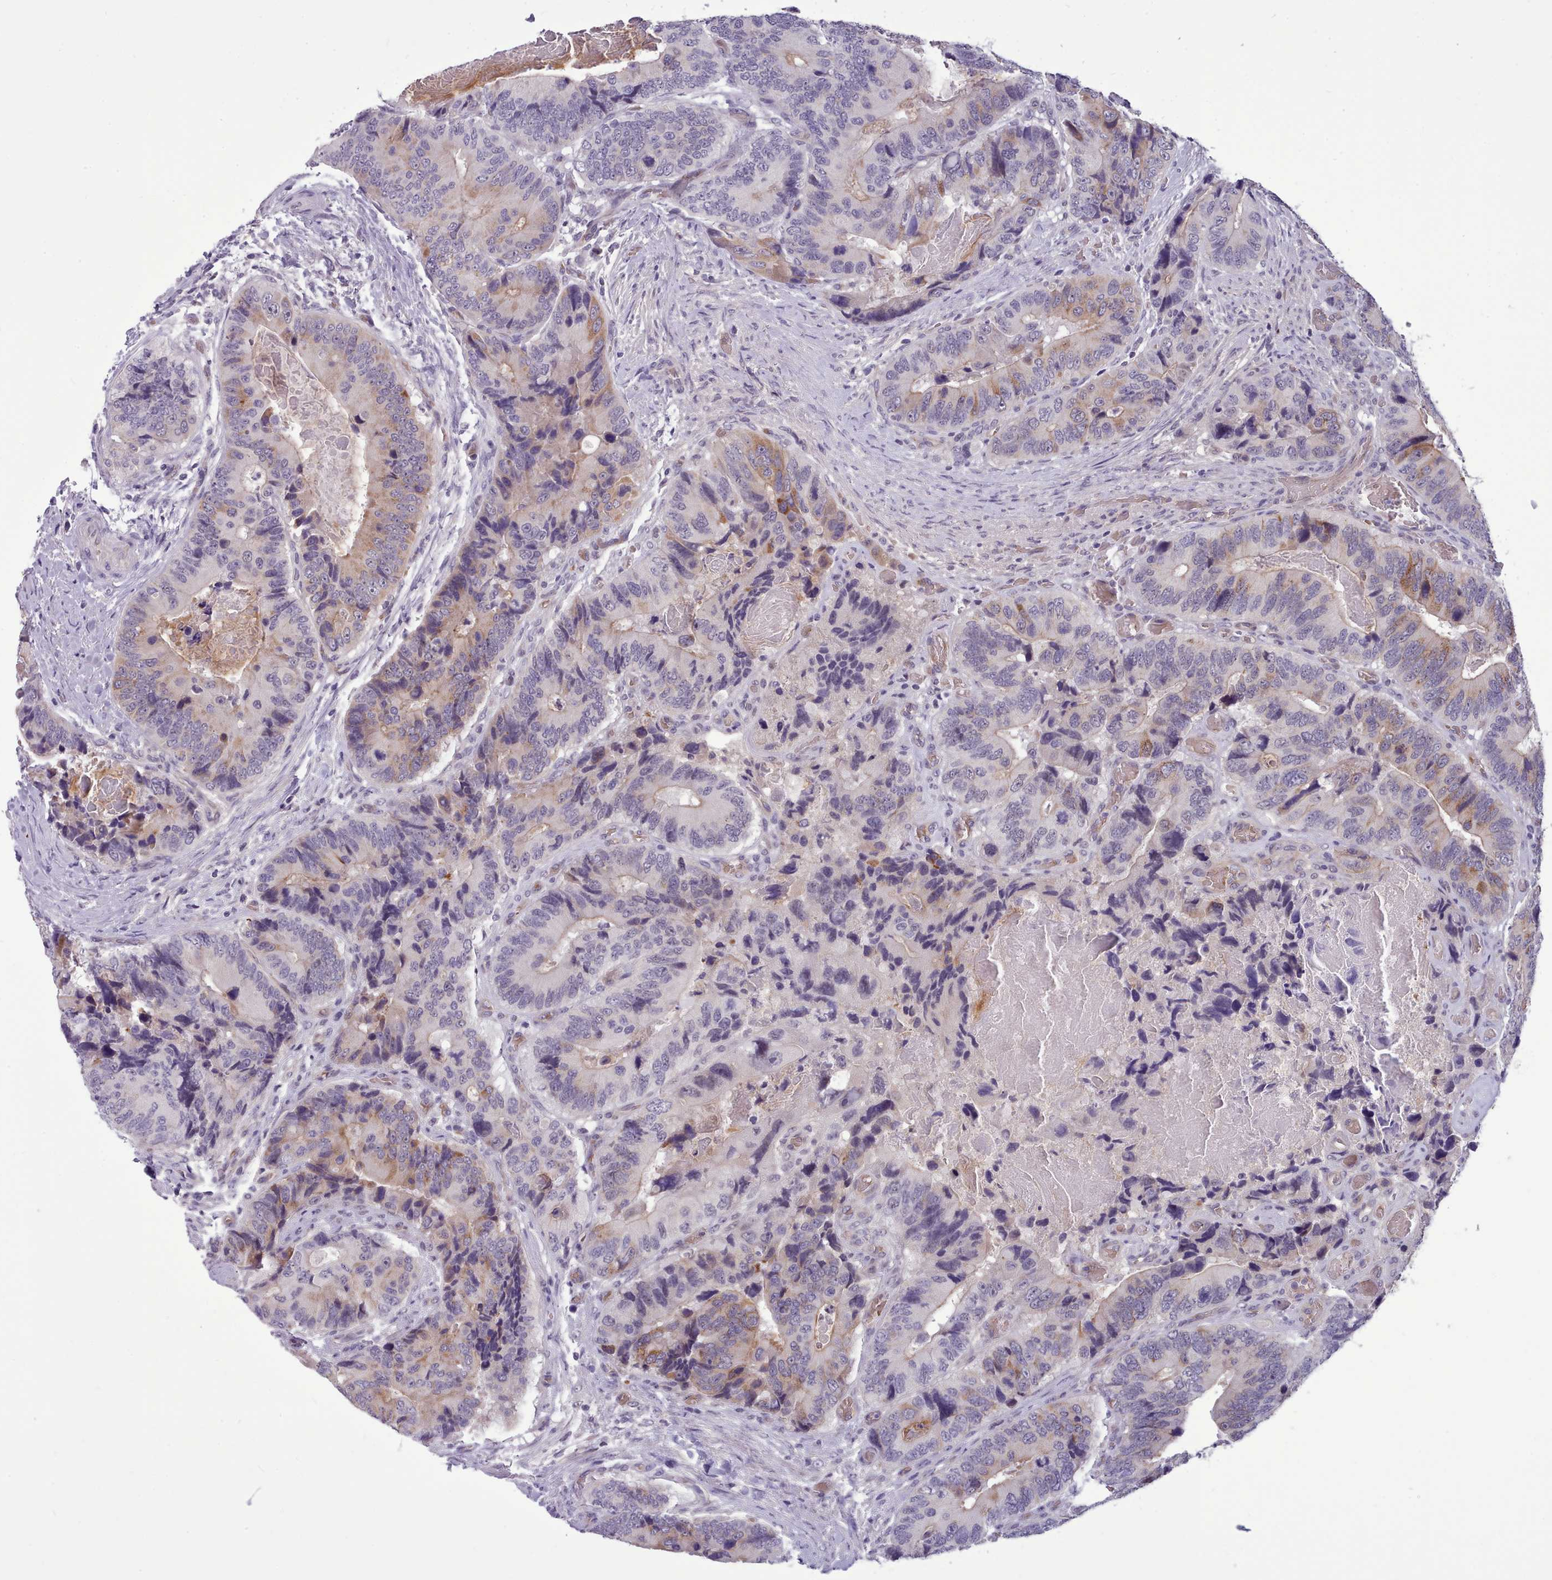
{"staining": {"intensity": "moderate", "quantity": "<25%", "location": "cytoplasmic/membranous"}, "tissue": "colorectal cancer", "cell_type": "Tumor cells", "image_type": "cancer", "snomed": [{"axis": "morphology", "description": "Adenocarcinoma, NOS"}, {"axis": "topography", "description": "Colon"}], "caption": "Colorectal cancer (adenocarcinoma) stained with a brown dye reveals moderate cytoplasmic/membranous positive staining in about <25% of tumor cells.", "gene": "KCTD16", "patient": {"sex": "male", "age": 84}}